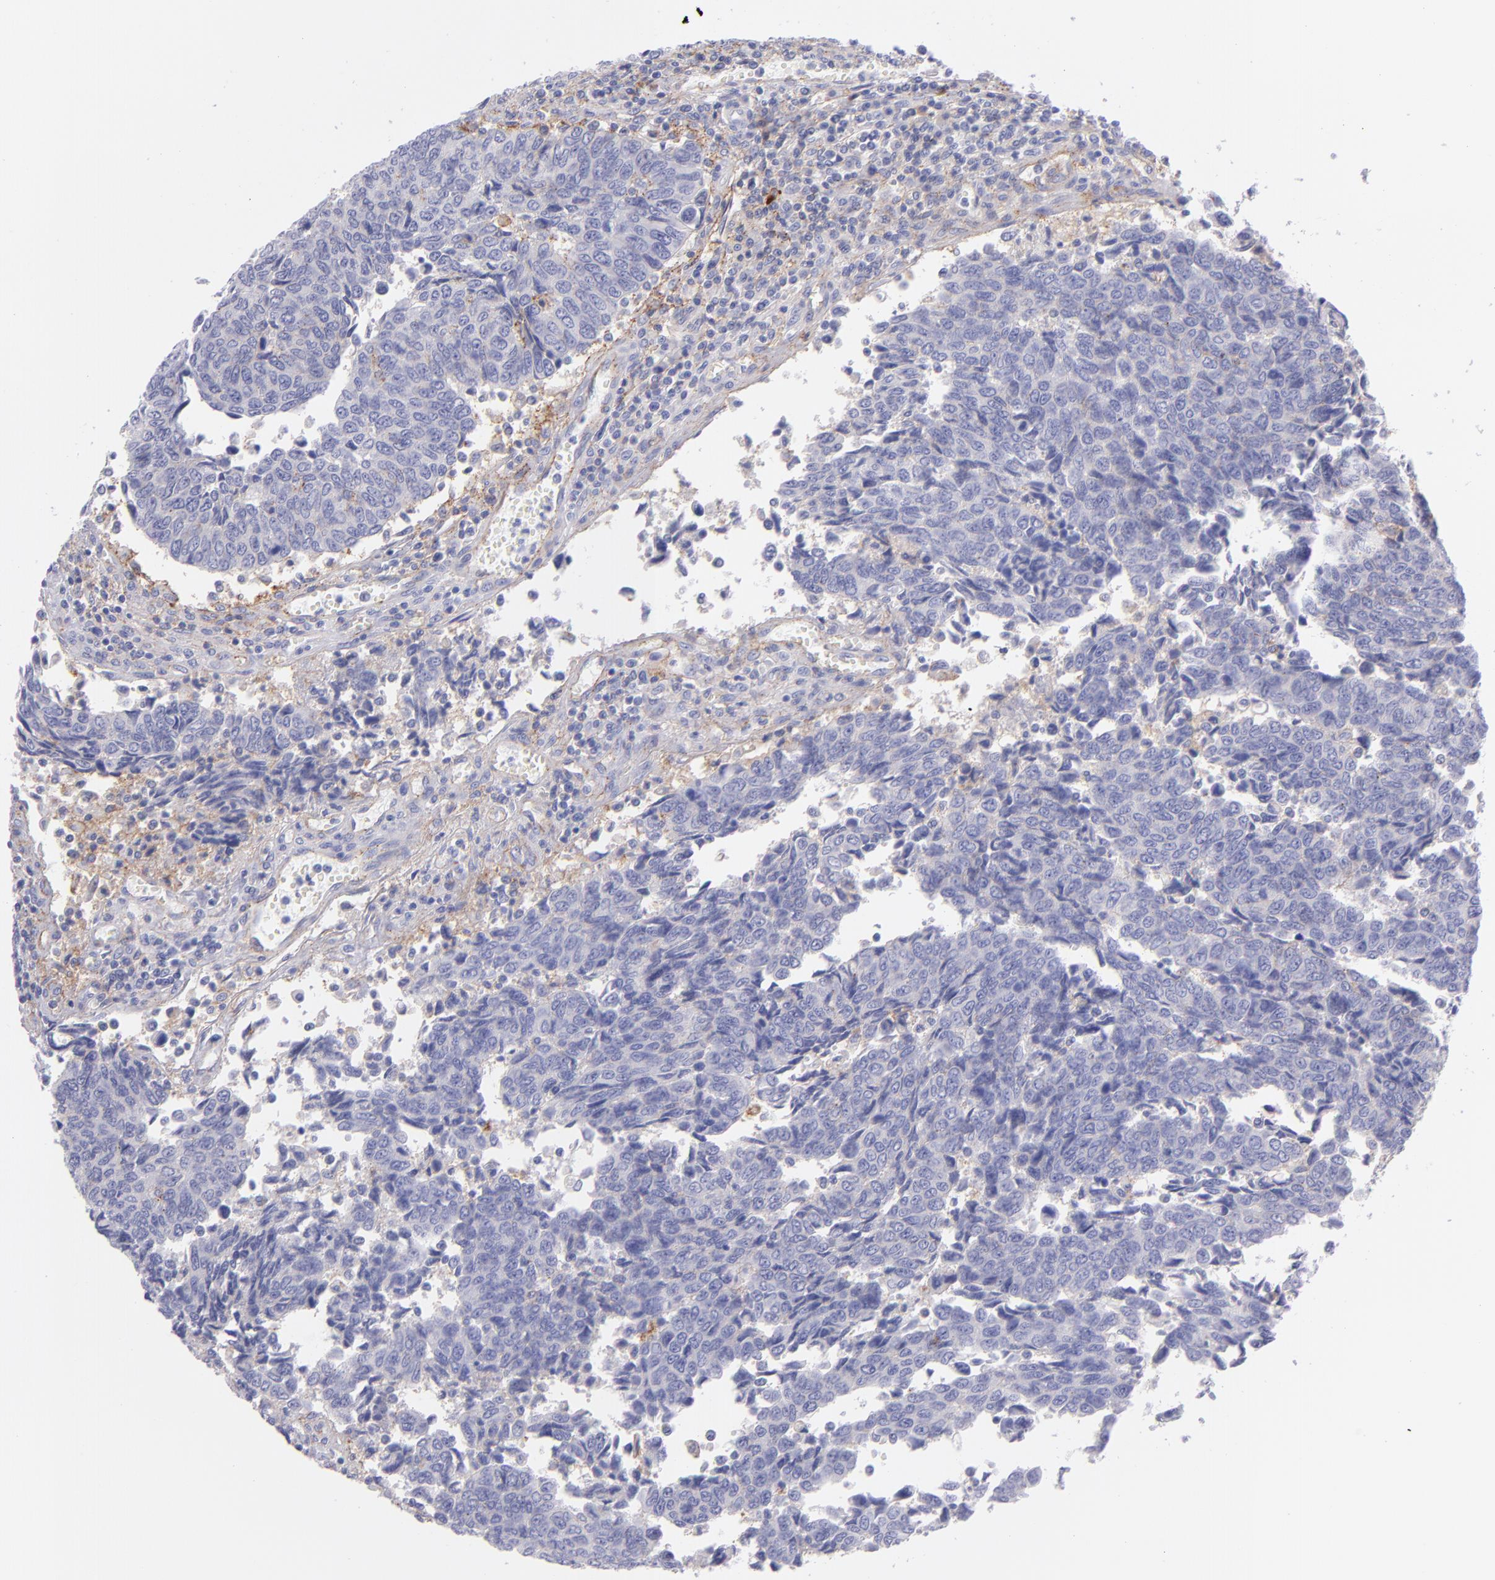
{"staining": {"intensity": "negative", "quantity": "none", "location": "none"}, "tissue": "urothelial cancer", "cell_type": "Tumor cells", "image_type": "cancer", "snomed": [{"axis": "morphology", "description": "Urothelial carcinoma, High grade"}, {"axis": "topography", "description": "Urinary bladder"}], "caption": "Tumor cells are negative for brown protein staining in high-grade urothelial carcinoma.", "gene": "CD81", "patient": {"sex": "male", "age": 86}}